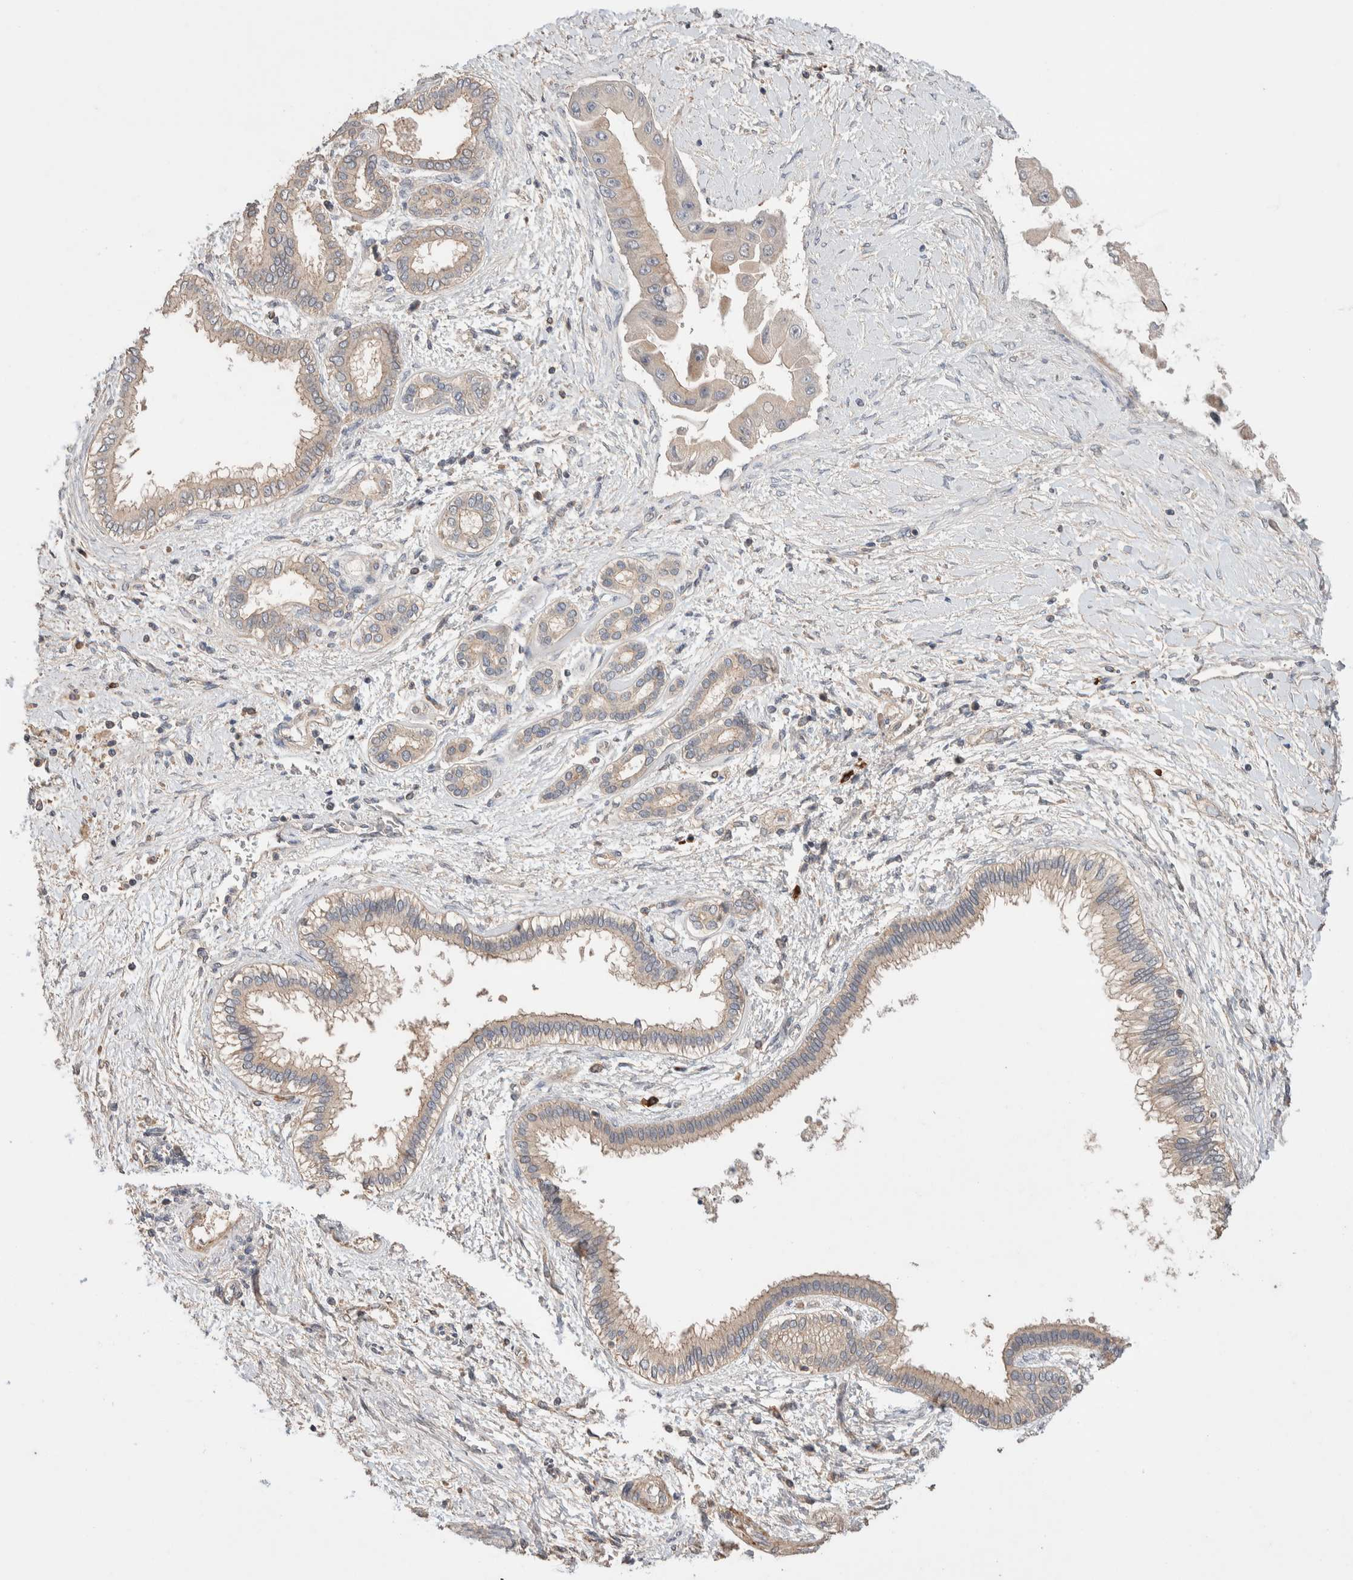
{"staining": {"intensity": "weak", "quantity": "25%-75%", "location": "cytoplasmic/membranous"}, "tissue": "liver cancer", "cell_type": "Tumor cells", "image_type": "cancer", "snomed": [{"axis": "morphology", "description": "Cholangiocarcinoma"}, {"axis": "topography", "description": "Liver"}], "caption": "Immunohistochemical staining of liver cholangiocarcinoma demonstrates low levels of weak cytoplasmic/membranous protein positivity in approximately 25%-75% of tumor cells.", "gene": "WDR91", "patient": {"sex": "male", "age": 50}}